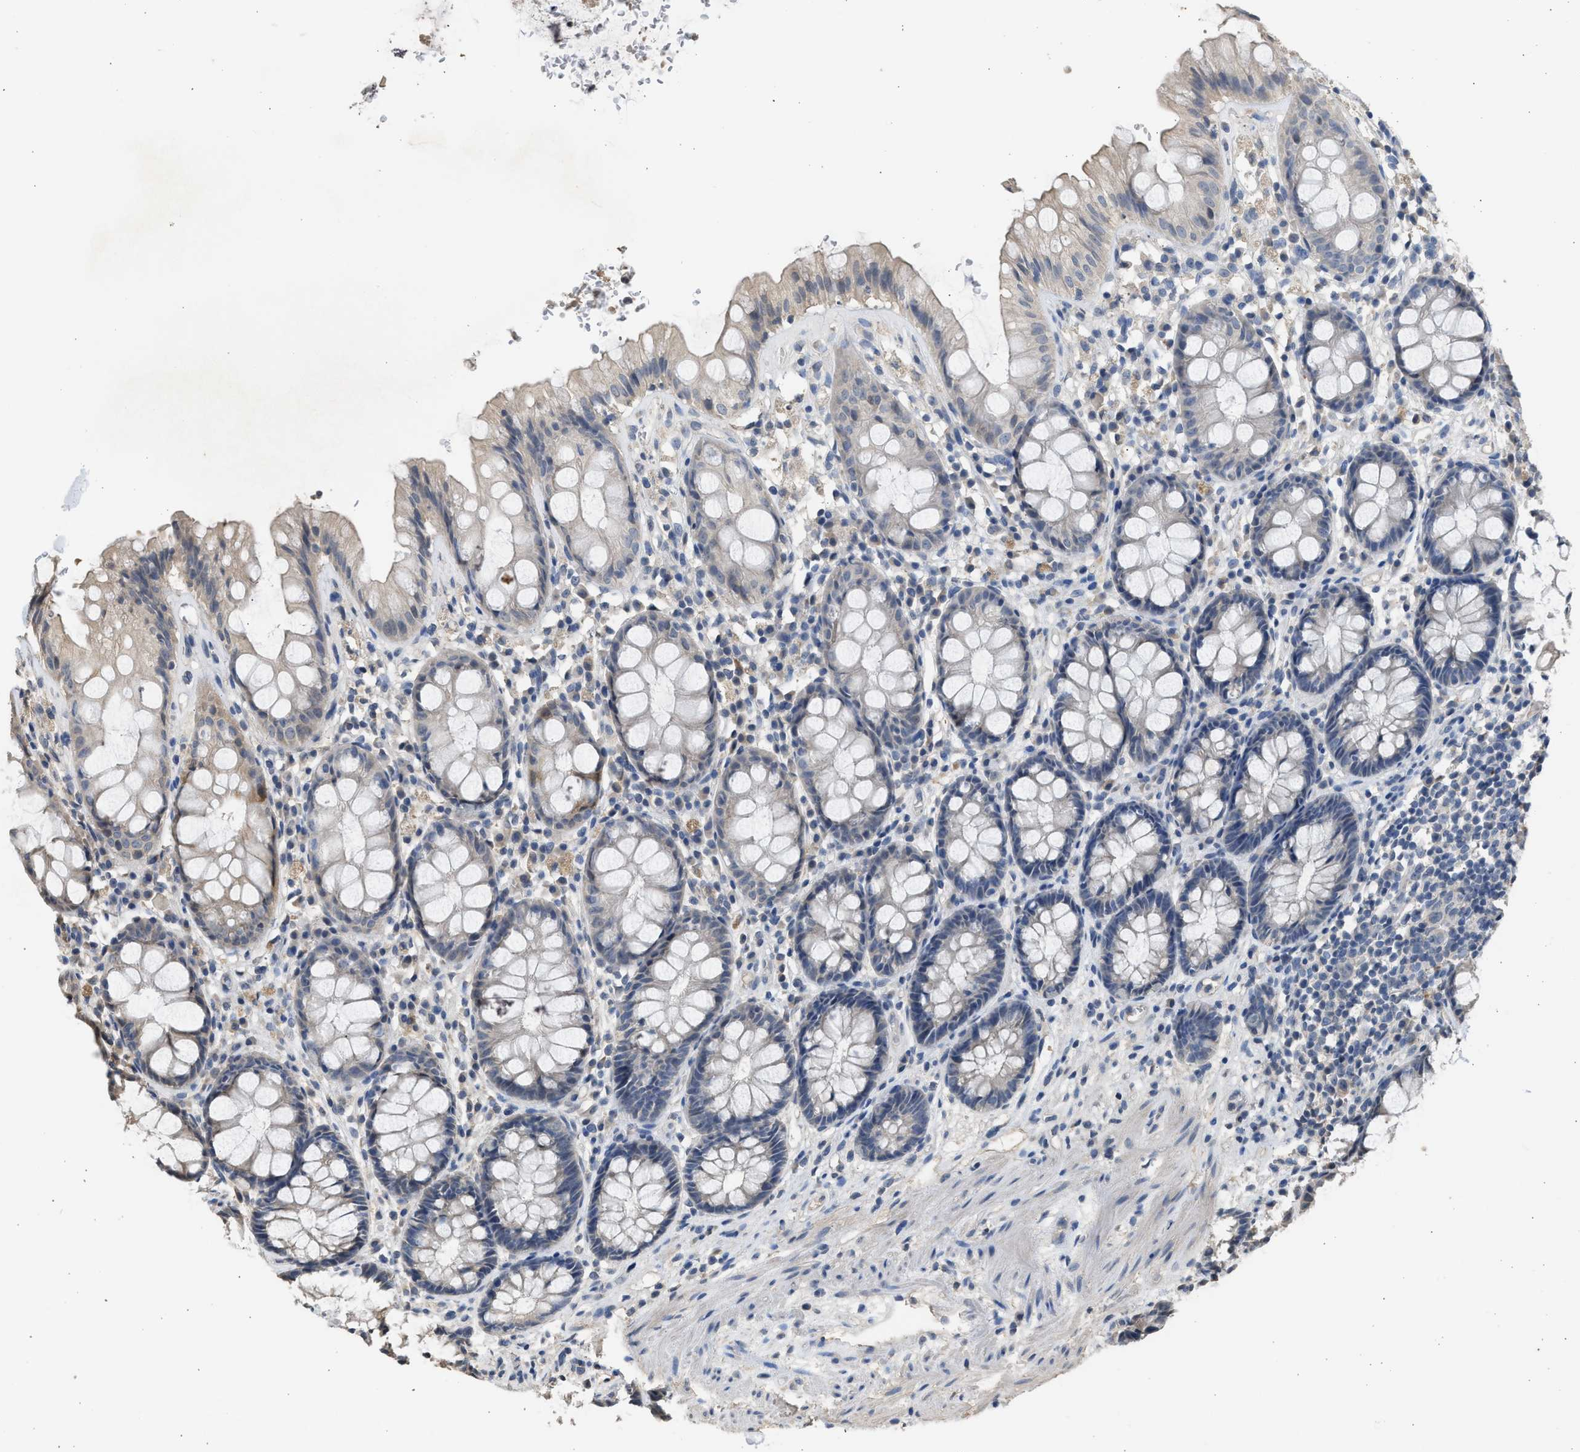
{"staining": {"intensity": "moderate", "quantity": "25%-75%", "location": "cytoplasmic/membranous"}, "tissue": "rectum", "cell_type": "Glandular cells", "image_type": "normal", "snomed": [{"axis": "morphology", "description": "Normal tissue, NOS"}, {"axis": "topography", "description": "Rectum"}], "caption": "Normal rectum exhibits moderate cytoplasmic/membranous positivity in approximately 25%-75% of glandular cells.", "gene": "SULT2A1", "patient": {"sex": "male", "age": 64}}